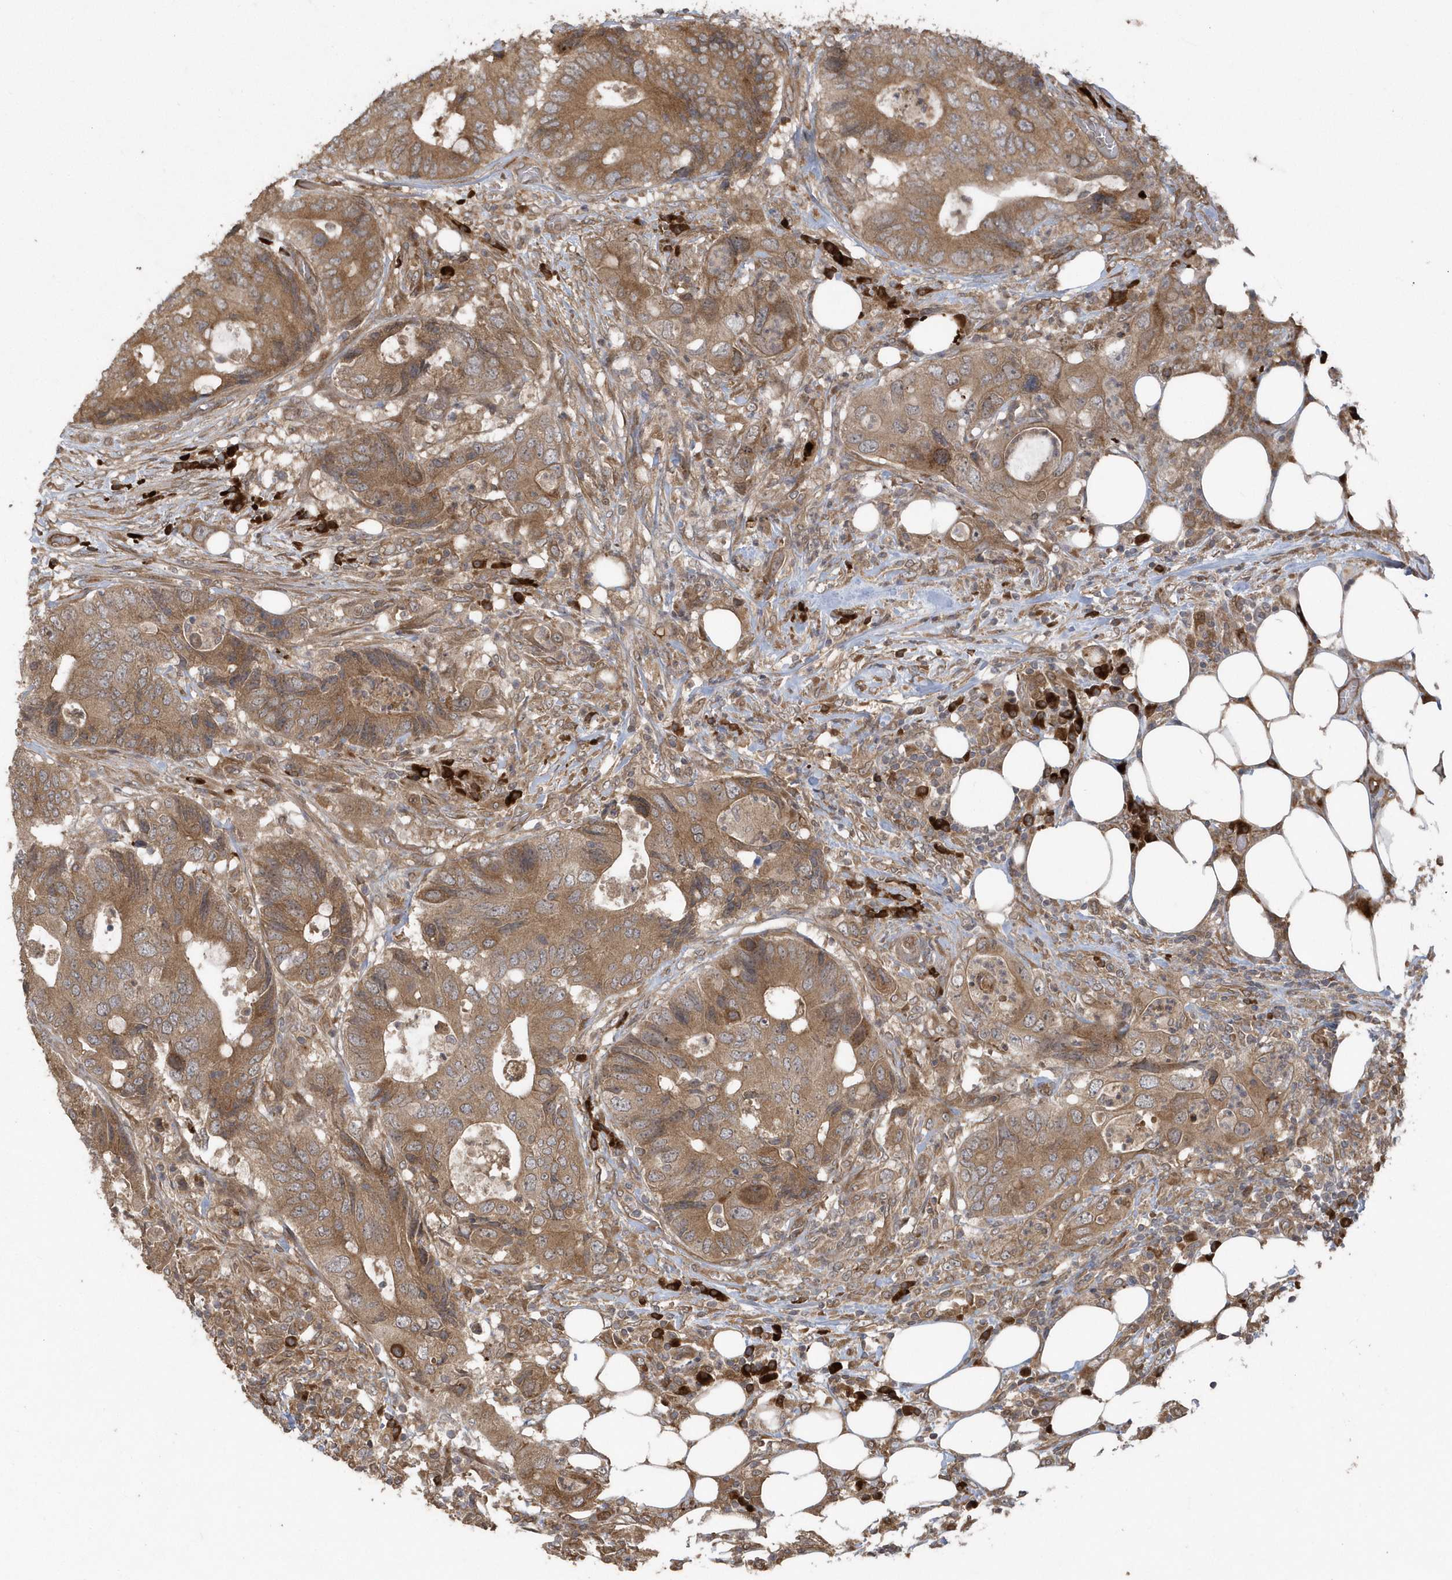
{"staining": {"intensity": "moderate", "quantity": ">75%", "location": "cytoplasmic/membranous"}, "tissue": "colorectal cancer", "cell_type": "Tumor cells", "image_type": "cancer", "snomed": [{"axis": "morphology", "description": "Adenocarcinoma, NOS"}, {"axis": "topography", "description": "Colon"}], "caption": "High-power microscopy captured an IHC micrograph of colorectal cancer, revealing moderate cytoplasmic/membranous staining in approximately >75% of tumor cells. (Brightfield microscopy of DAB IHC at high magnification).", "gene": "HERPUD1", "patient": {"sex": "male", "age": 71}}